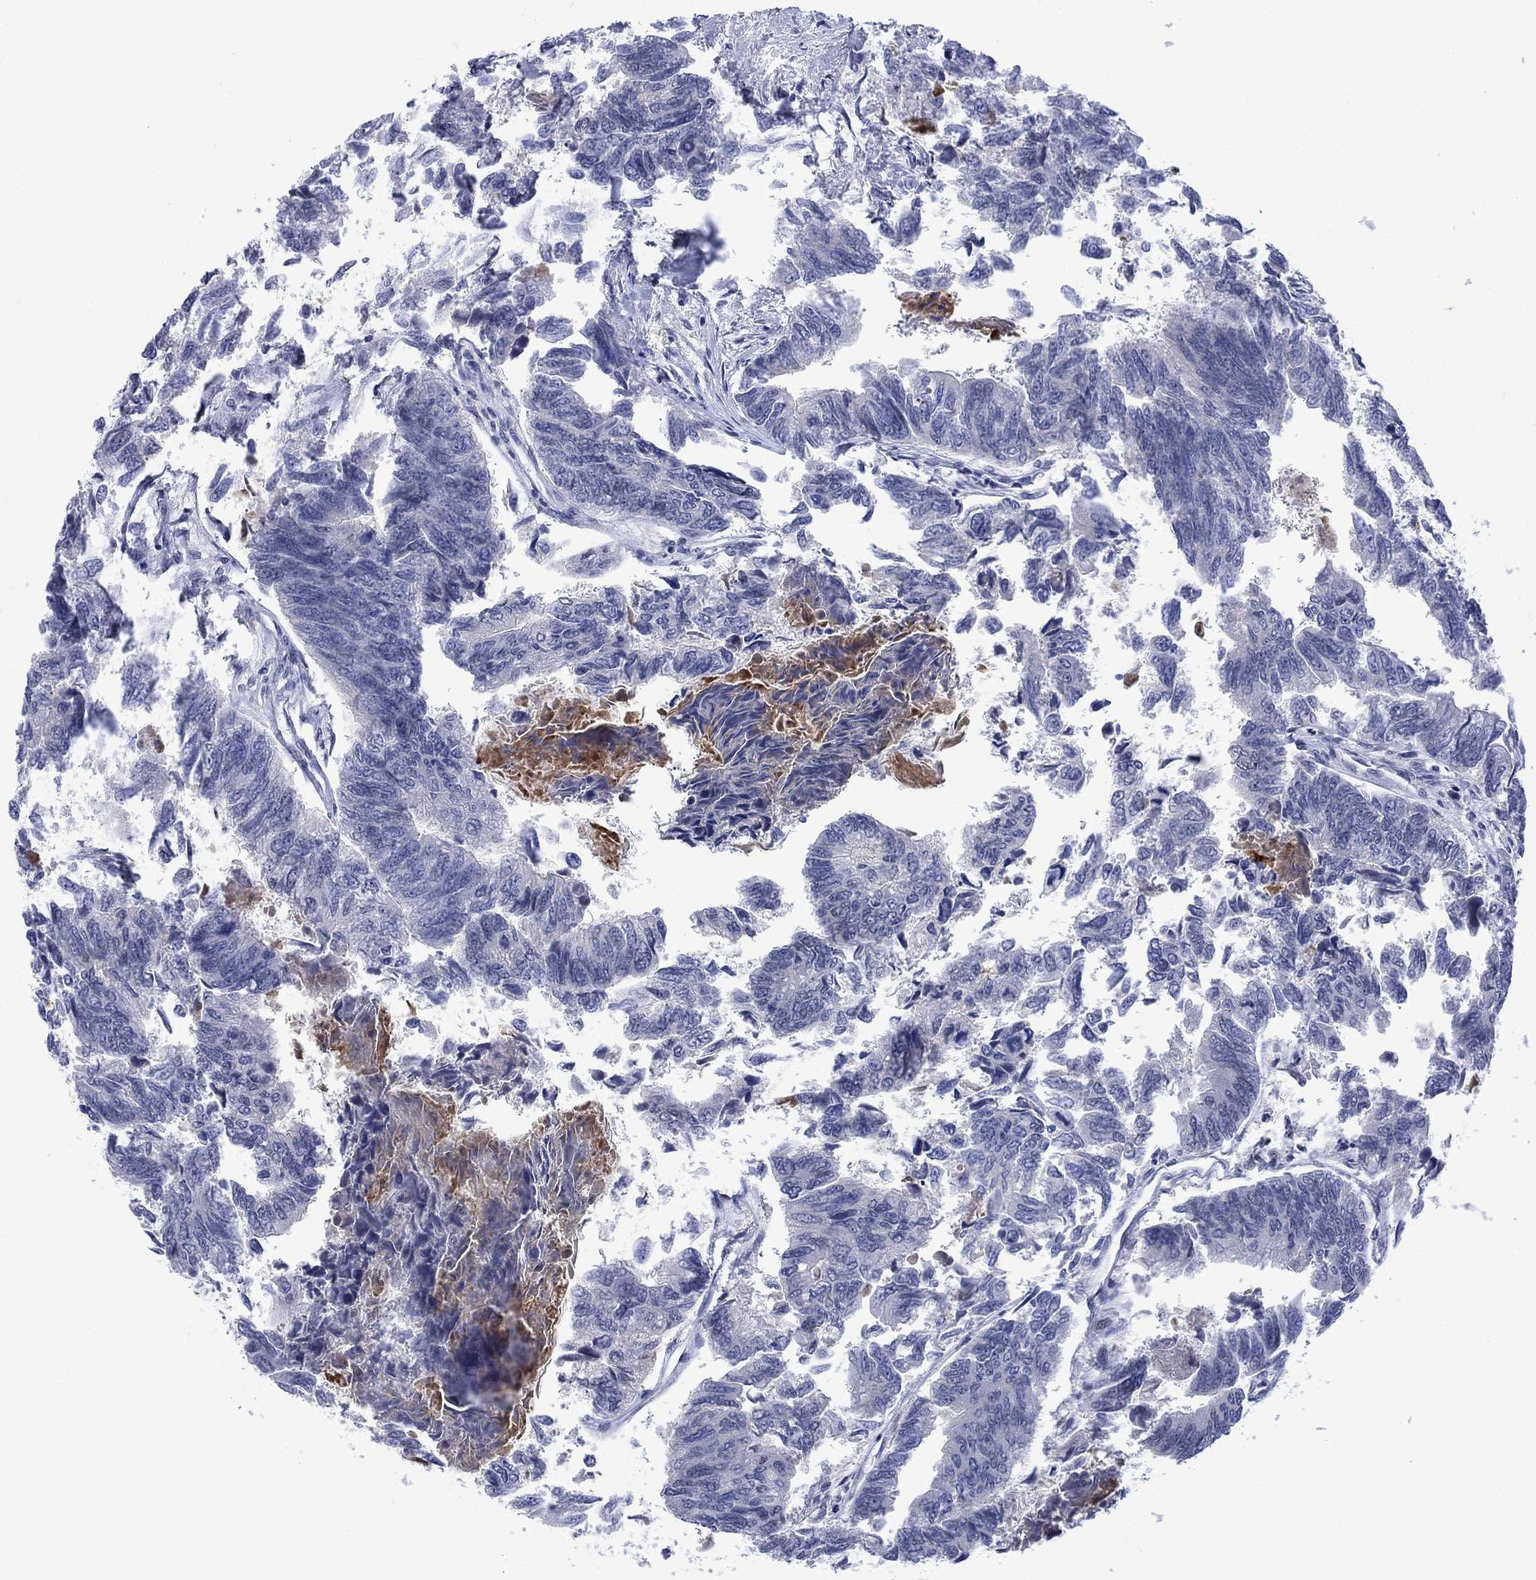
{"staining": {"intensity": "negative", "quantity": "none", "location": "none"}, "tissue": "colorectal cancer", "cell_type": "Tumor cells", "image_type": "cancer", "snomed": [{"axis": "morphology", "description": "Adenocarcinoma, NOS"}, {"axis": "topography", "description": "Colon"}], "caption": "Immunohistochemistry (IHC) of human adenocarcinoma (colorectal) shows no staining in tumor cells. Nuclei are stained in blue.", "gene": "AGL", "patient": {"sex": "female", "age": 65}}